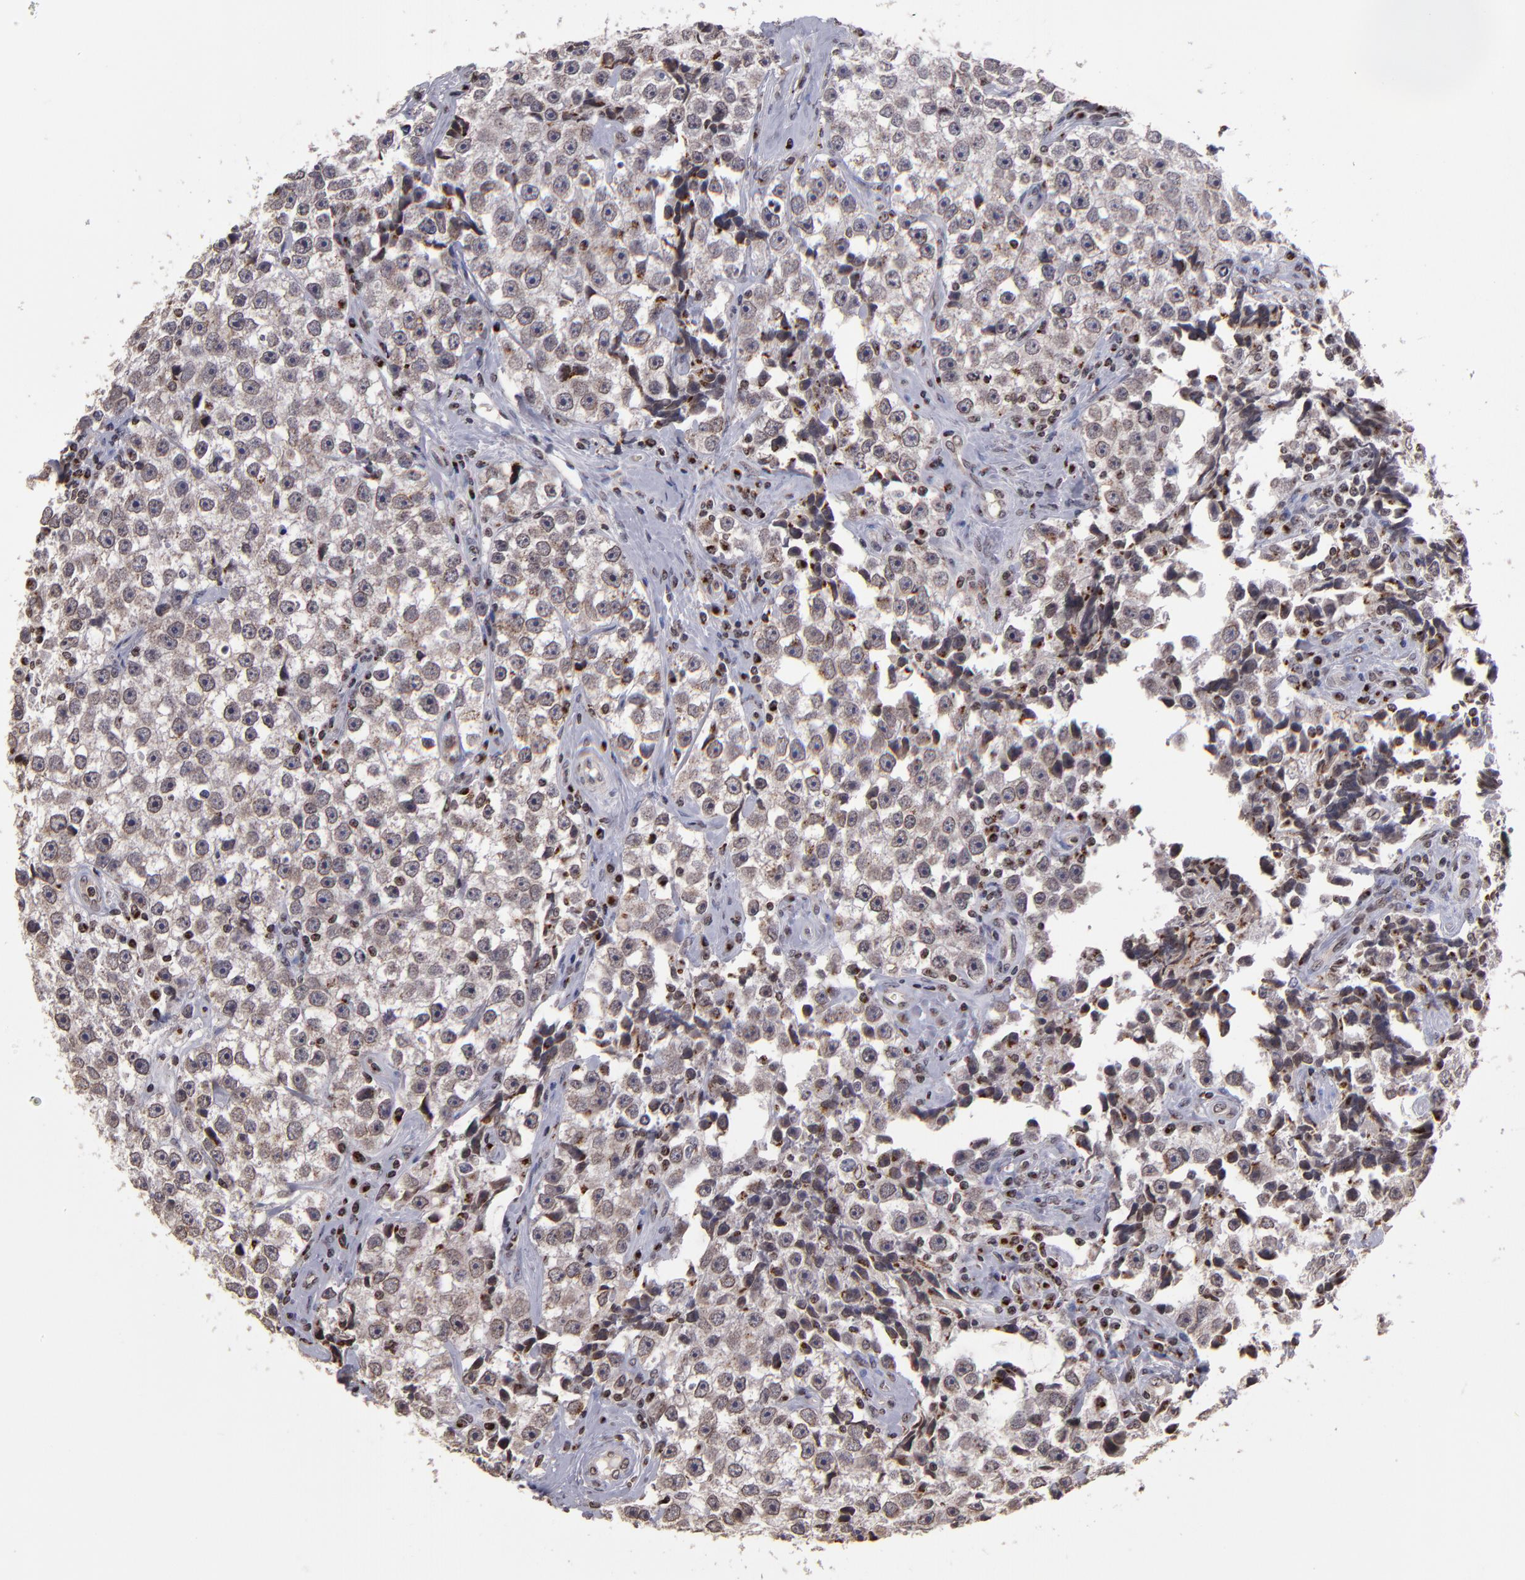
{"staining": {"intensity": "weak", "quantity": ">75%", "location": "cytoplasmic/membranous,nuclear"}, "tissue": "testis cancer", "cell_type": "Tumor cells", "image_type": "cancer", "snomed": [{"axis": "morphology", "description": "Seminoma, NOS"}, {"axis": "topography", "description": "Testis"}], "caption": "A micrograph showing weak cytoplasmic/membranous and nuclear positivity in about >75% of tumor cells in testis cancer, as visualized by brown immunohistochemical staining.", "gene": "CSDC2", "patient": {"sex": "male", "age": 32}}